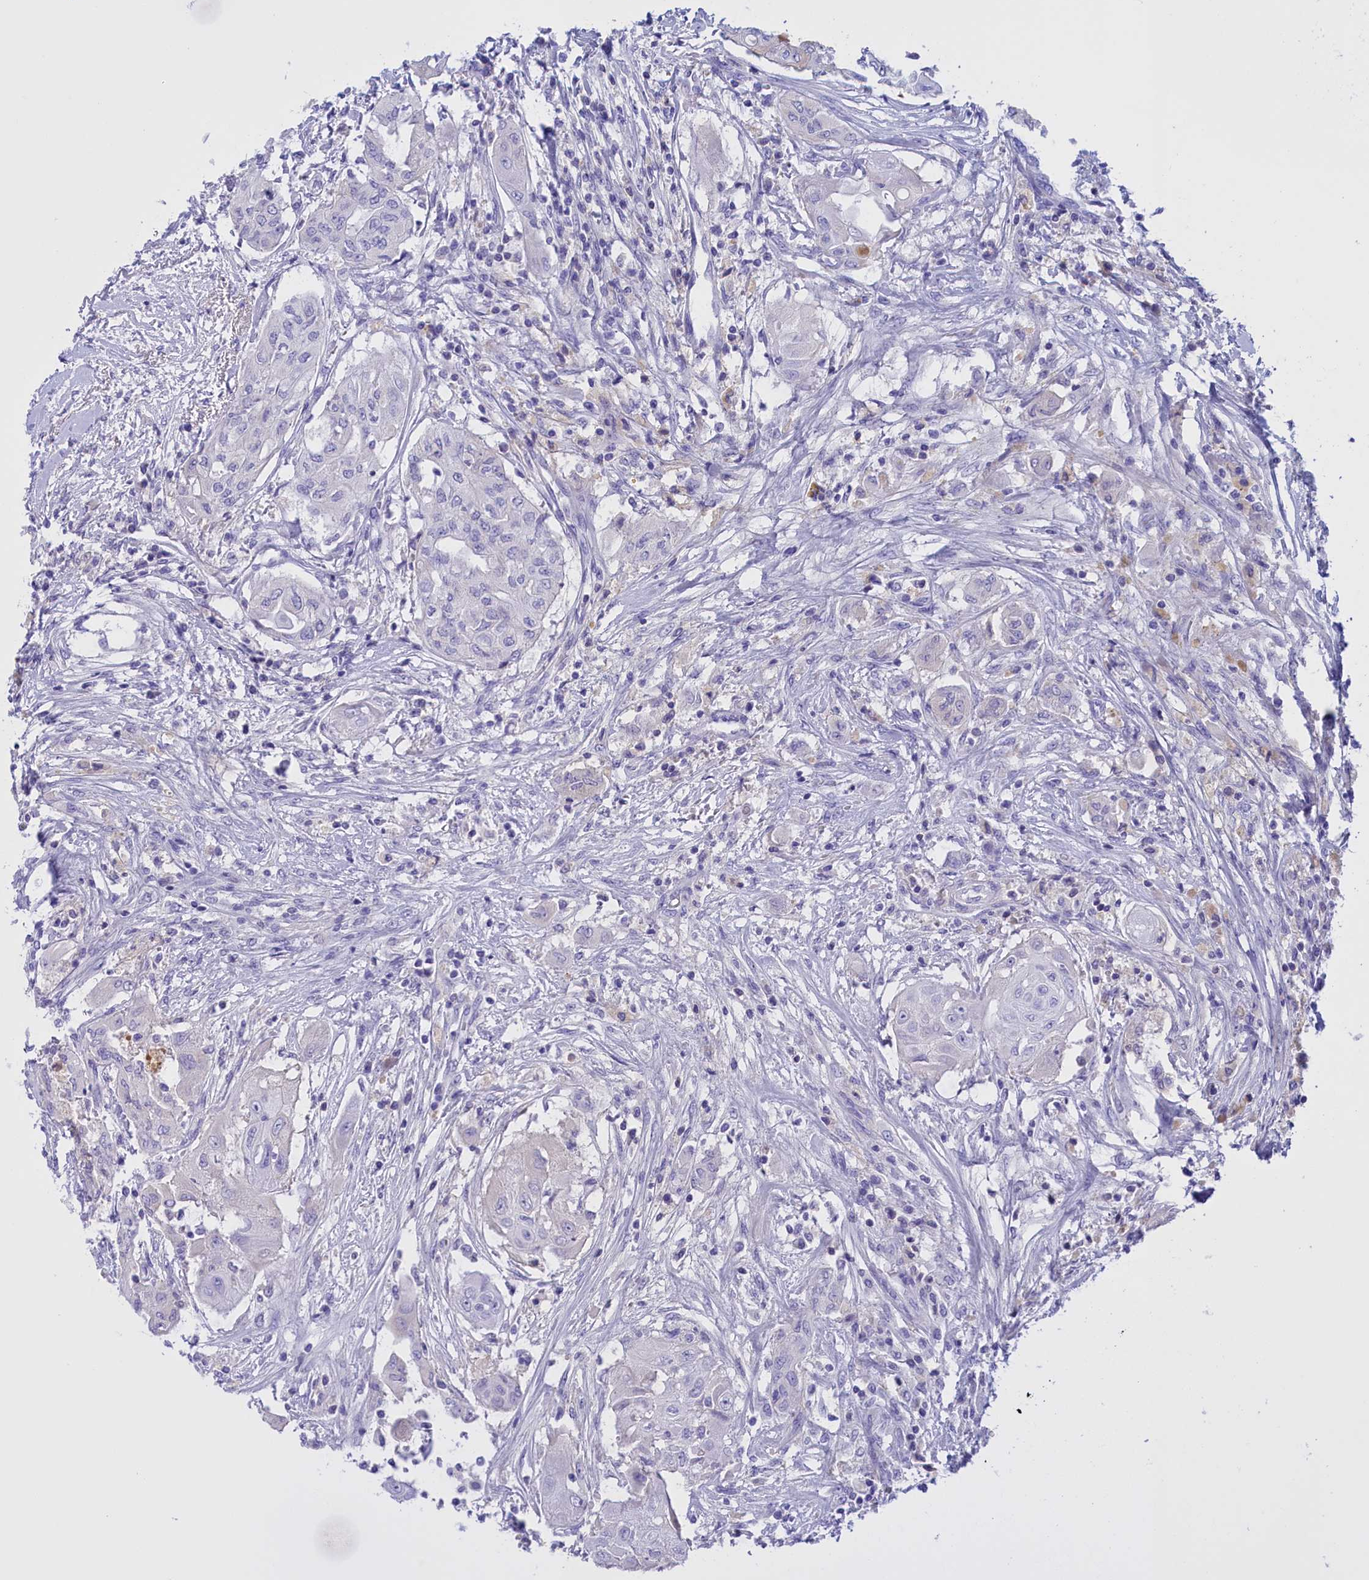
{"staining": {"intensity": "negative", "quantity": "none", "location": "none"}, "tissue": "thyroid cancer", "cell_type": "Tumor cells", "image_type": "cancer", "snomed": [{"axis": "morphology", "description": "Papillary adenocarcinoma, NOS"}, {"axis": "topography", "description": "Thyroid gland"}], "caption": "An IHC histopathology image of thyroid cancer is shown. There is no staining in tumor cells of thyroid cancer.", "gene": "PROK2", "patient": {"sex": "female", "age": 59}}